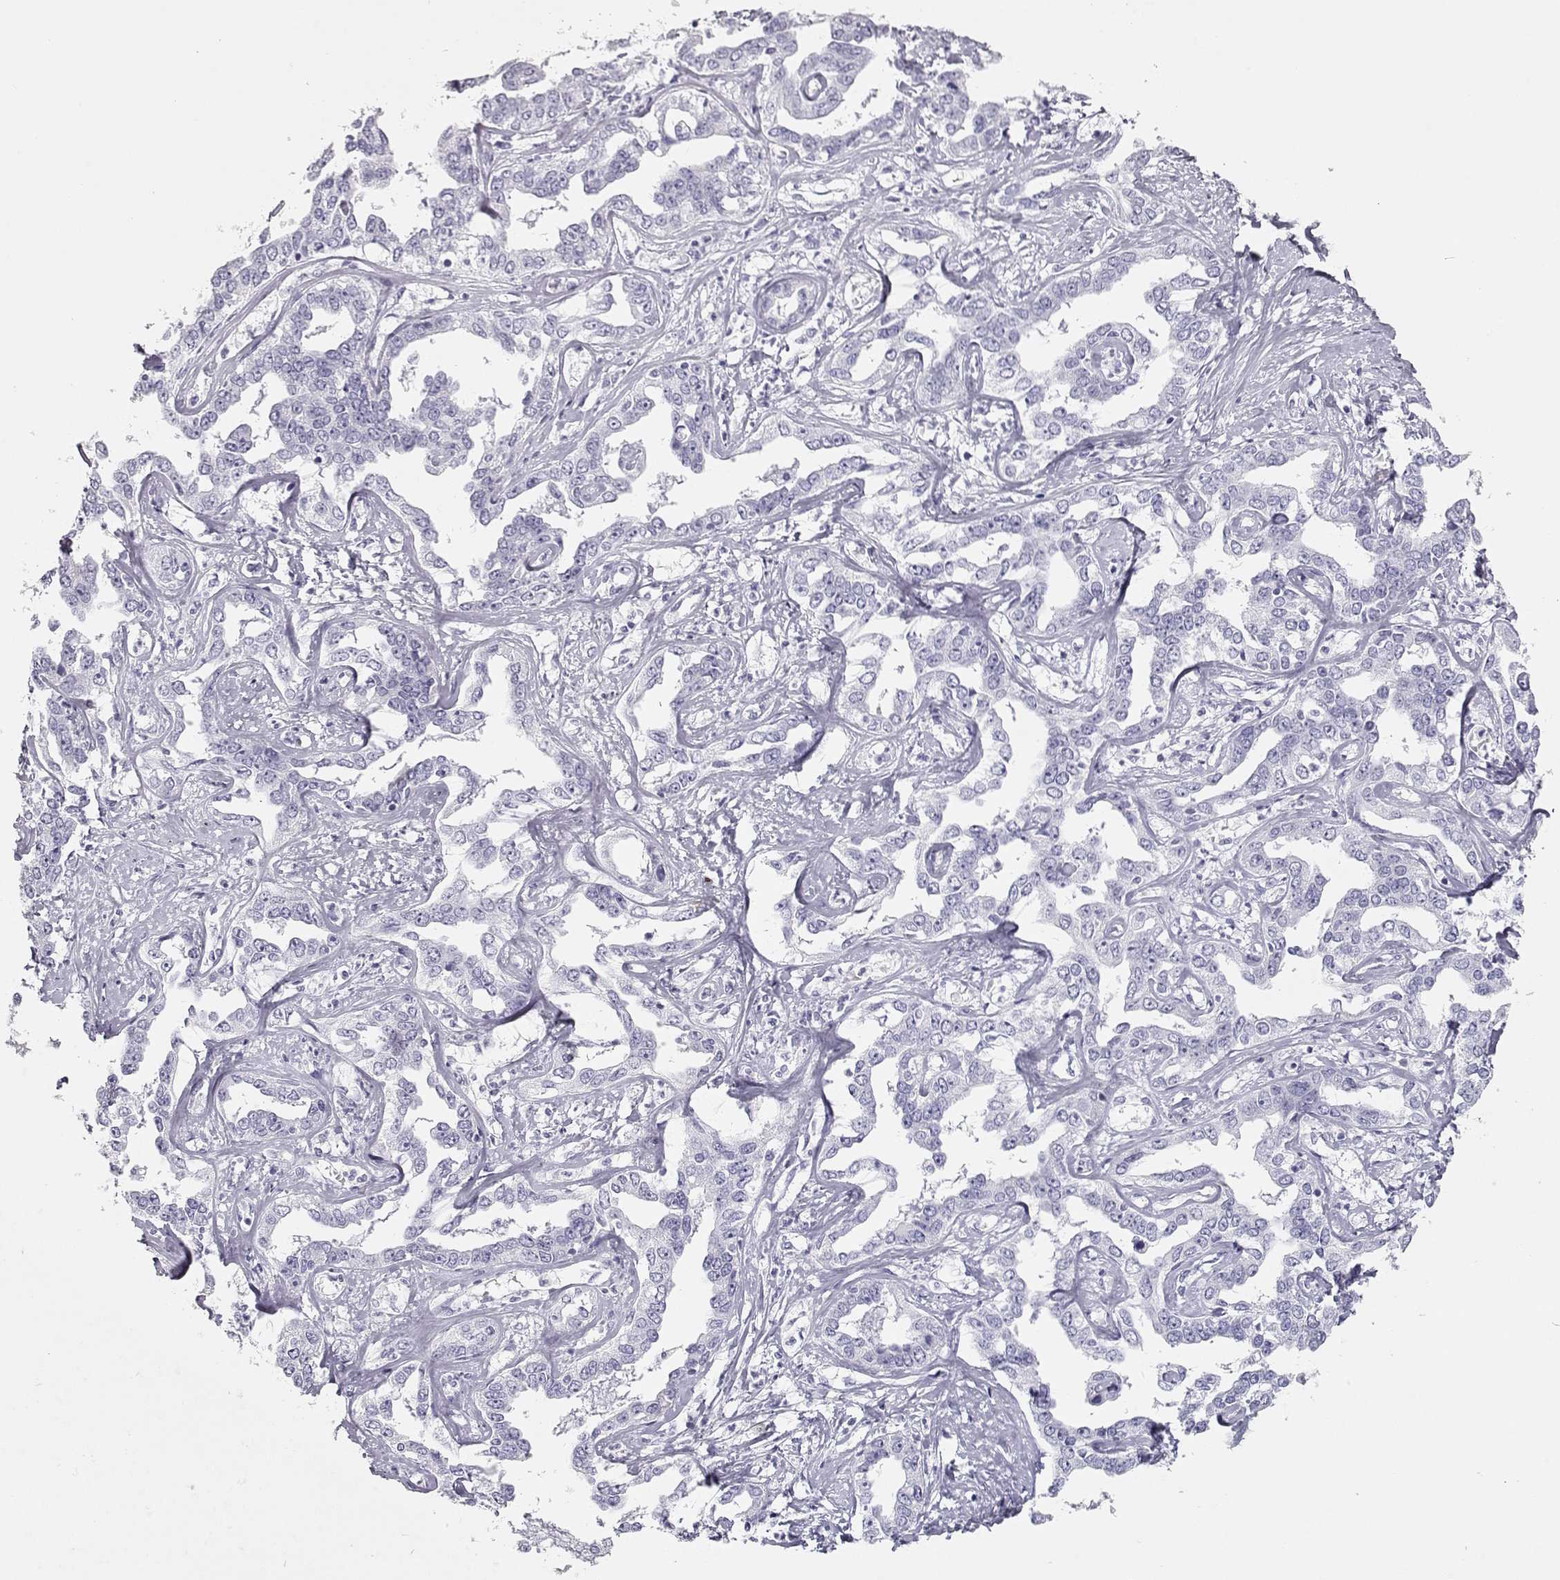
{"staining": {"intensity": "negative", "quantity": "none", "location": "none"}, "tissue": "liver cancer", "cell_type": "Tumor cells", "image_type": "cancer", "snomed": [{"axis": "morphology", "description": "Cholangiocarcinoma"}, {"axis": "topography", "description": "Liver"}], "caption": "High power microscopy histopathology image of an IHC photomicrograph of liver cholangiocarcinoma, revealing no significant expression in tumor cells.", "gene": "TKTL1", "patient": {"sex": "male", "age": 59}}